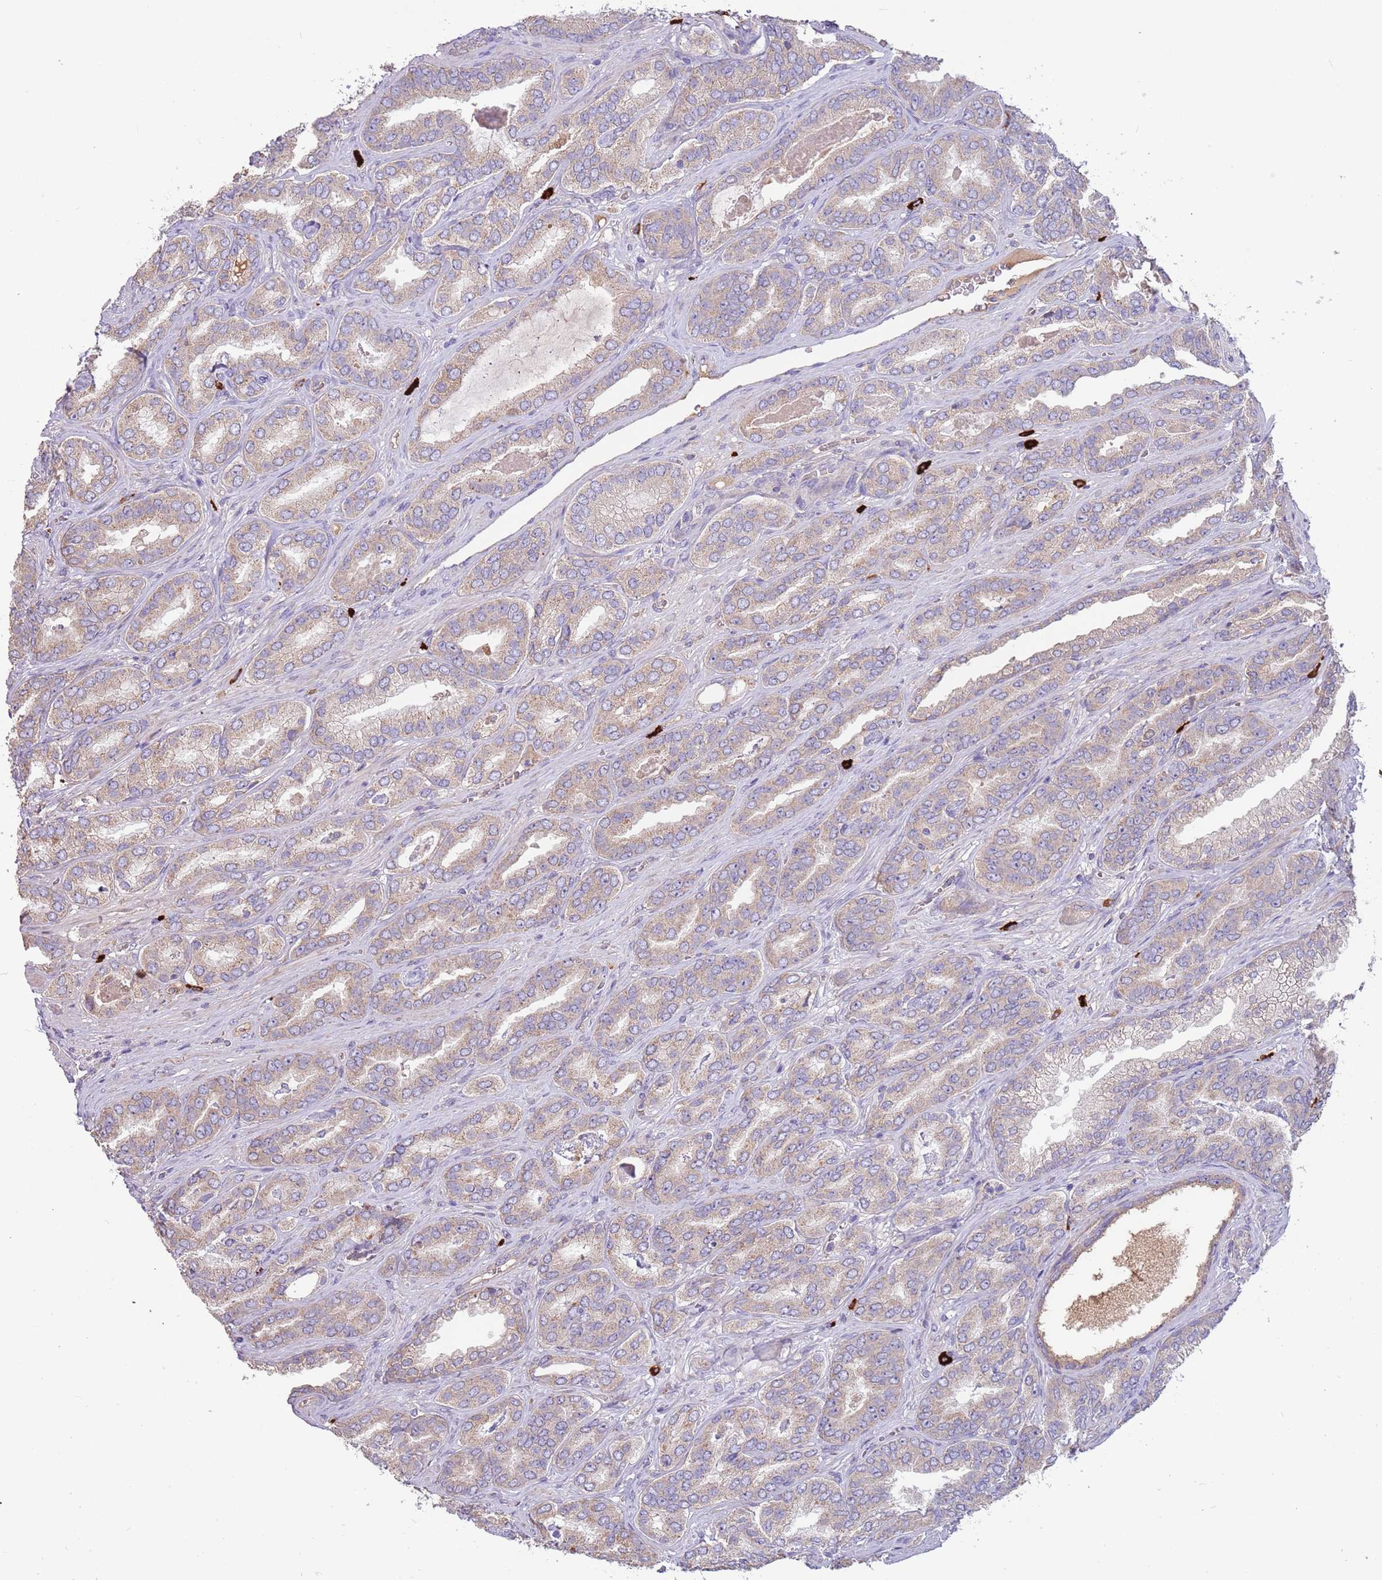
{"staining": {"intensity": "weak", "quantity": ">75%", "location": "cytoplasmic/membranous"}, "tissue": "prostate cancer", "cell_type": "Tumor cells", "image_type": "cancer", "snomed": [{"axis": "morphology", "description": "Adenocarcinoma, High grade"}, {"axis": "topography", "description": "Prostate"}], "caption": "There is low levels of weak cytoplasmic/membranous positivity in tumor cells of prostate cancer (adenocarcinoma (high-grade)), as demonstrated by immunohistochemical staining (brown color).", "gene": "TRMO", "patient": {"sex": "male", "age": 72}}